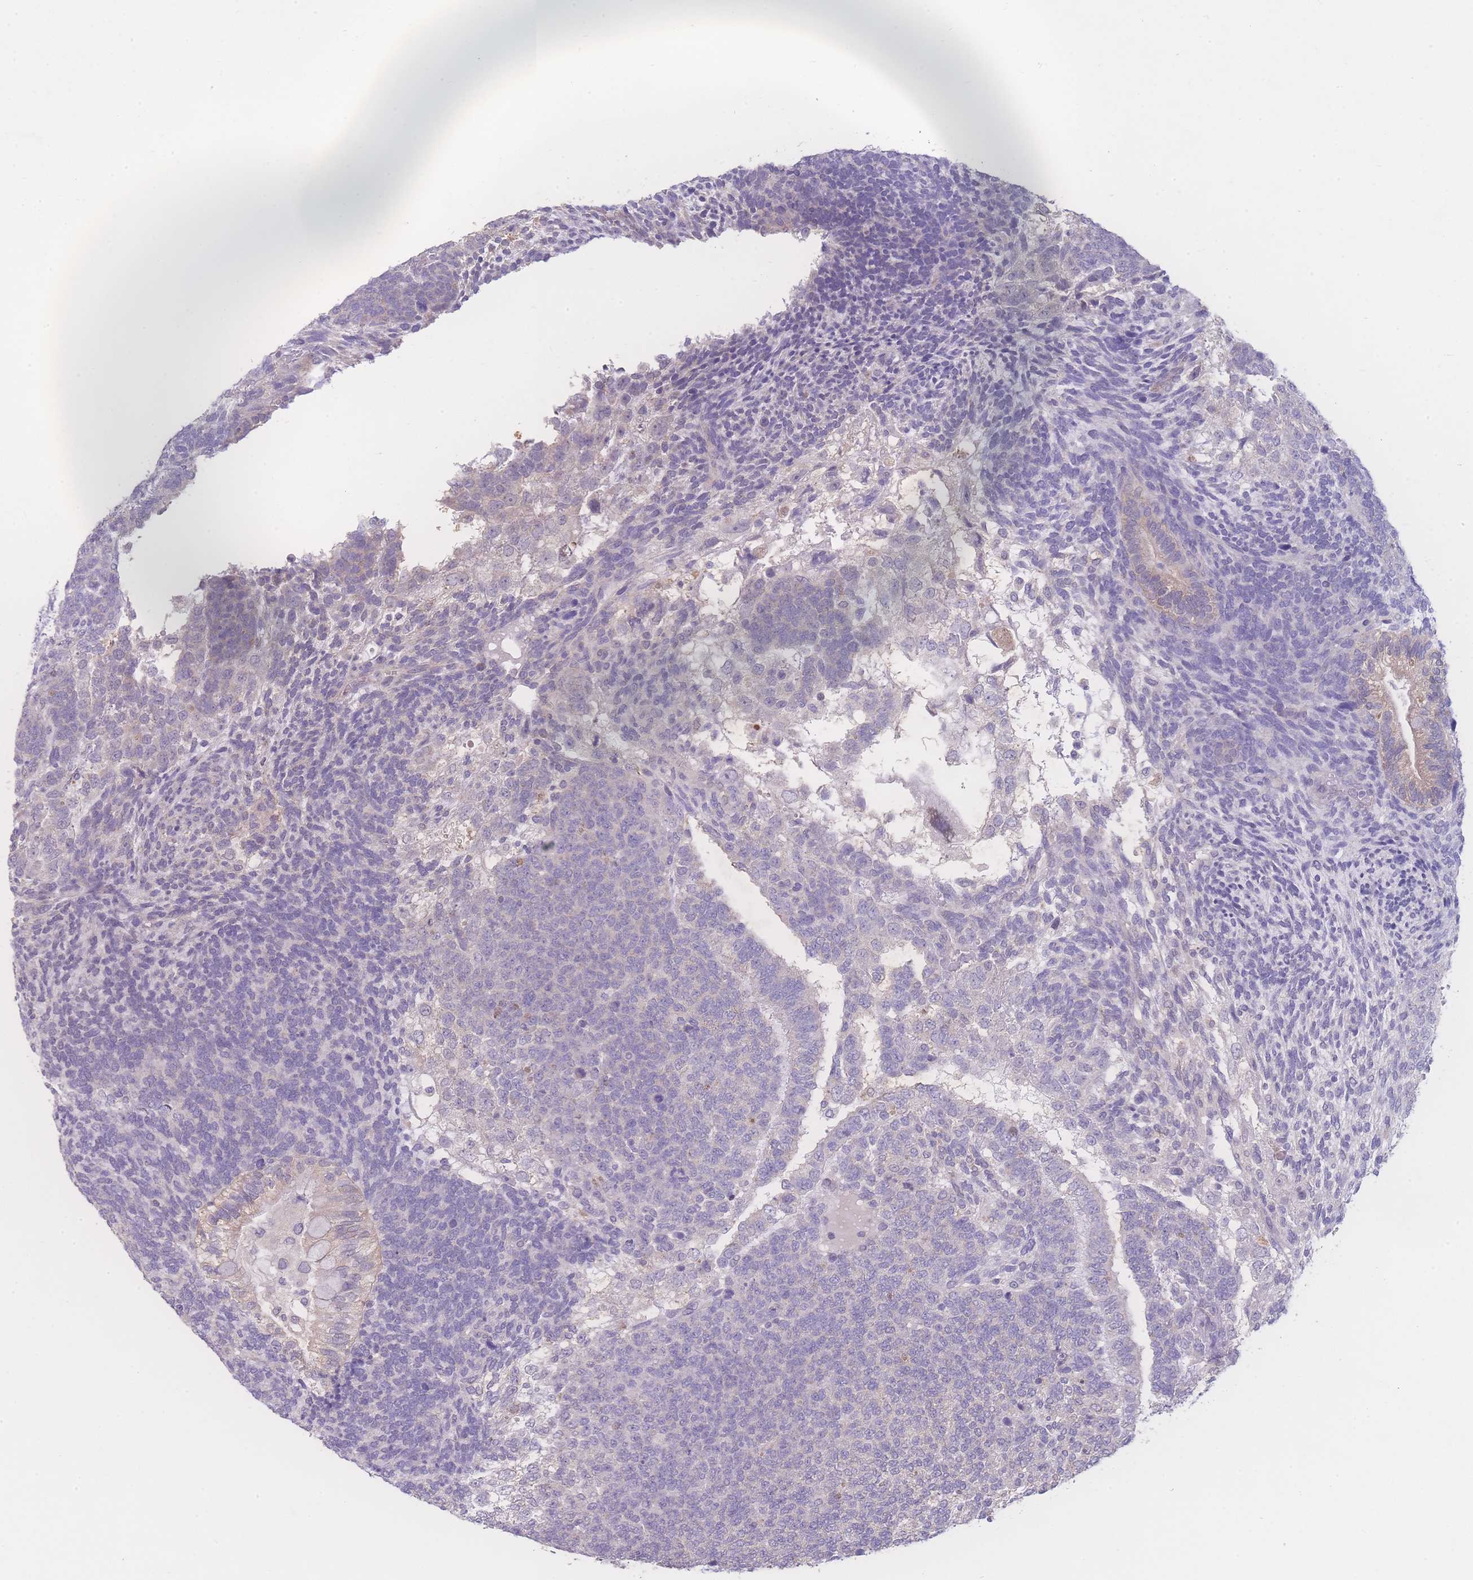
{"staining": {"intensity": "negative", "quantity": "none", "location": "none"}, "tissue": "testis cancer", "cell_type": "Tumor cells", "image_type": "cancer", "snomed": [{"axis": "morphology", "description": "Carcinoma, Embryonal, NOS"}, {"axis": "topography", "description": "Testis"}], "caption": "This is a micrograph of immunohistochemistry staining of embryonal carcinoma (testis), which shows no staining in tumor cells.", "gene": "GIPR", "patient": {"sex": "male", "age": 23}}